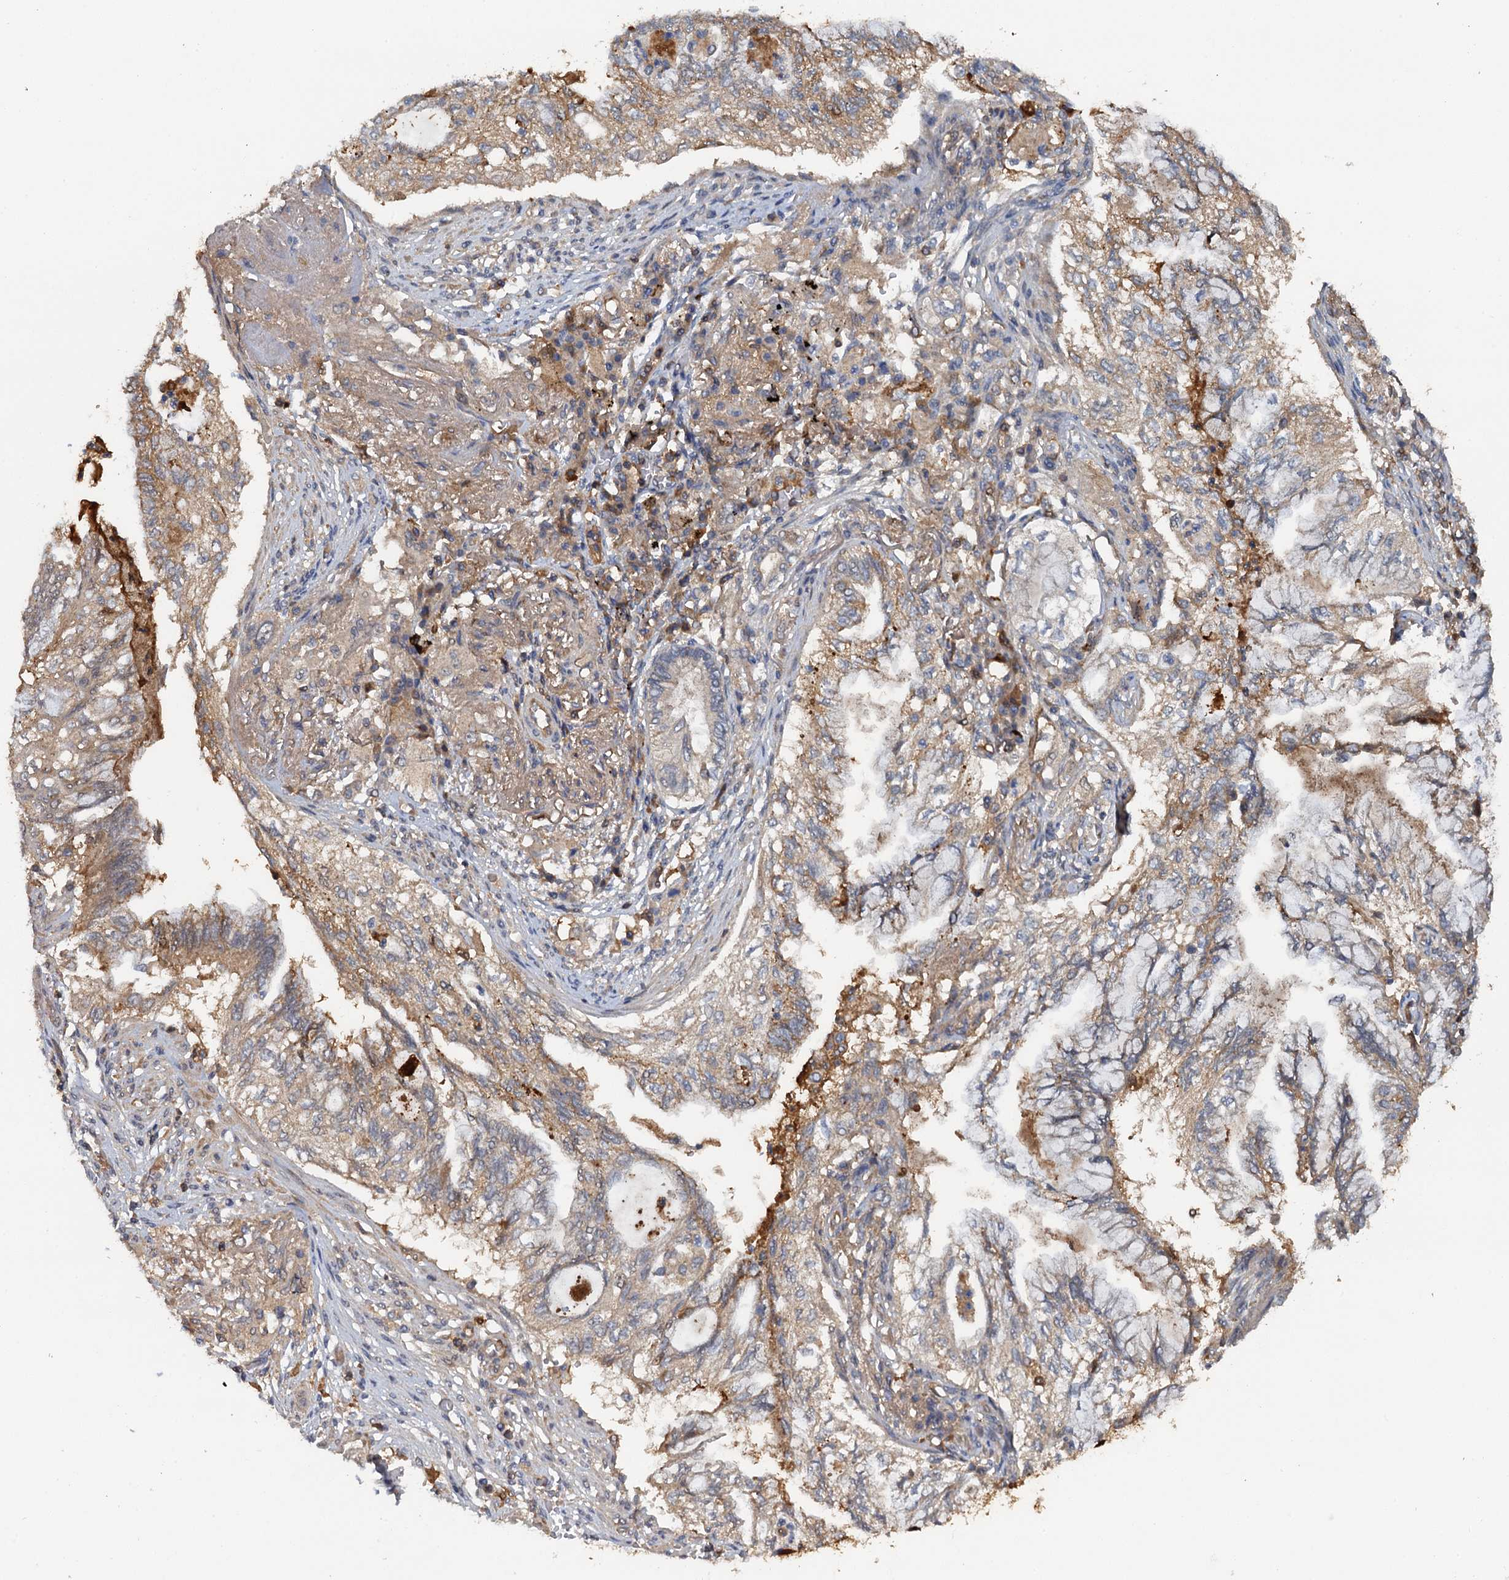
{"staining": {"intensity": "weak", "quantity": ">75%", "location": "cytoplasmic/membranous"}, "tissue": "lung cancer", "cell_type": "Tumor cells", "image_type": "cancer", "snomed": [{"axis": "morphology", "description": "Adenocarcinoma, NOS"}, {"axis": "topography", "description": "Lung"}], "caption": "Immunohistochemical staining of adenocarcinoma (lung) exhibits low levels of weak cytoplasmic/membranous expression in about >75% of tumor cells.", "gene": "HAPLN3", "patient": {"sex": "female", "age": 70}}